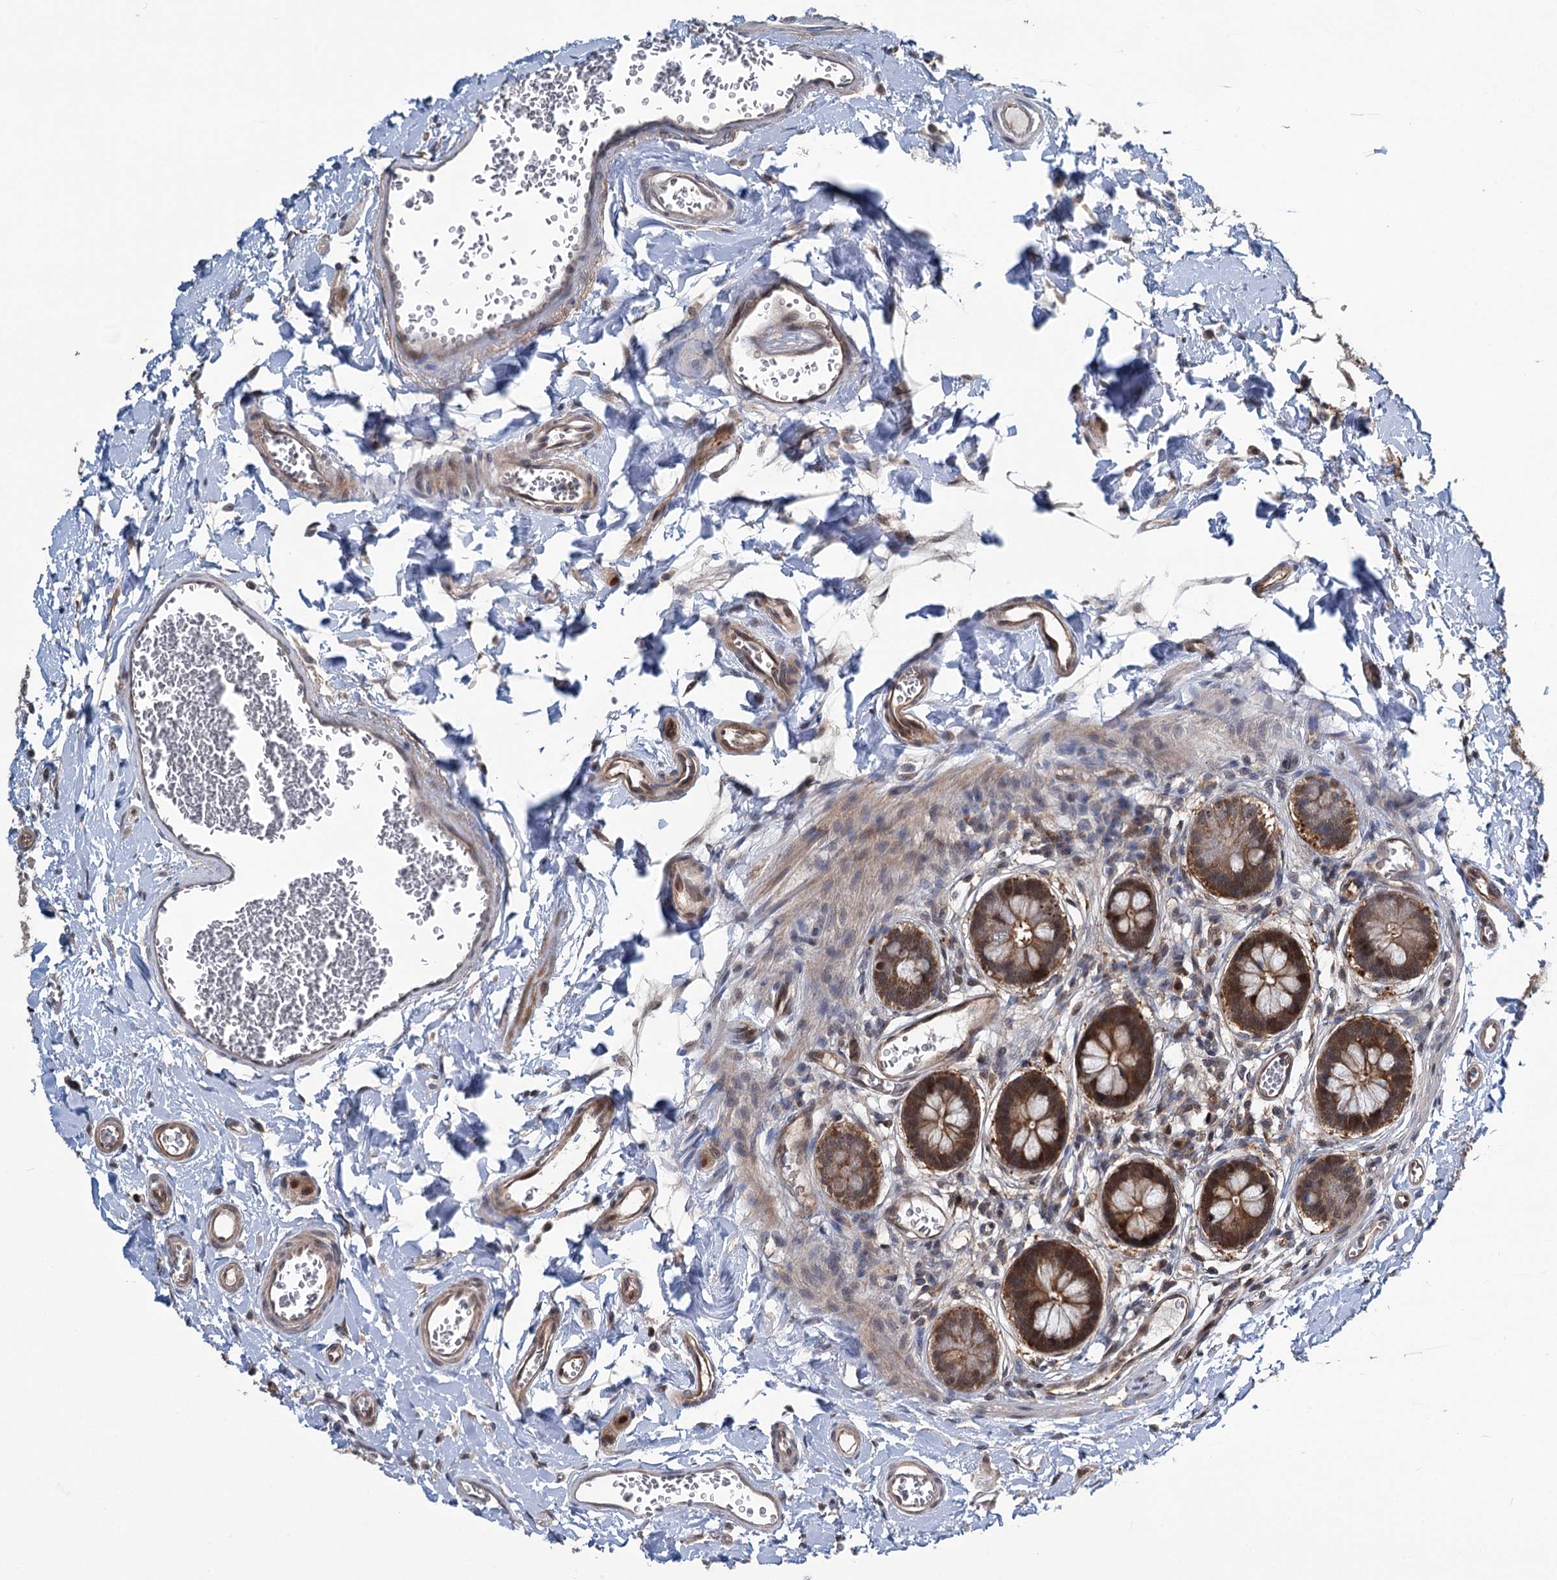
{"staining": {"intensity": "strong", "quantity": ">75%", "location": "cytoplasmic/membranous,nuclear"}, "tissue": "small intestine", "cell_type": "Glandular cells", "image_type": "normal", "snomed": [{"axis": "morphology", "description": "Normal tissue, NOS"}, {"axis": "topography", "description": "Small intestine"}], "caption": "A brown stain labels strong cytoplasmic/membranous,nuclear positivity of a protein in glandular cells of benign human small intestine. The staining is performed using DAB brown chromogen to label protein expression. The nuclei are counter-stained blue using hematoxylin.", "gene": "GPBP1", "patient": {"sex": "male", "age": 52}}